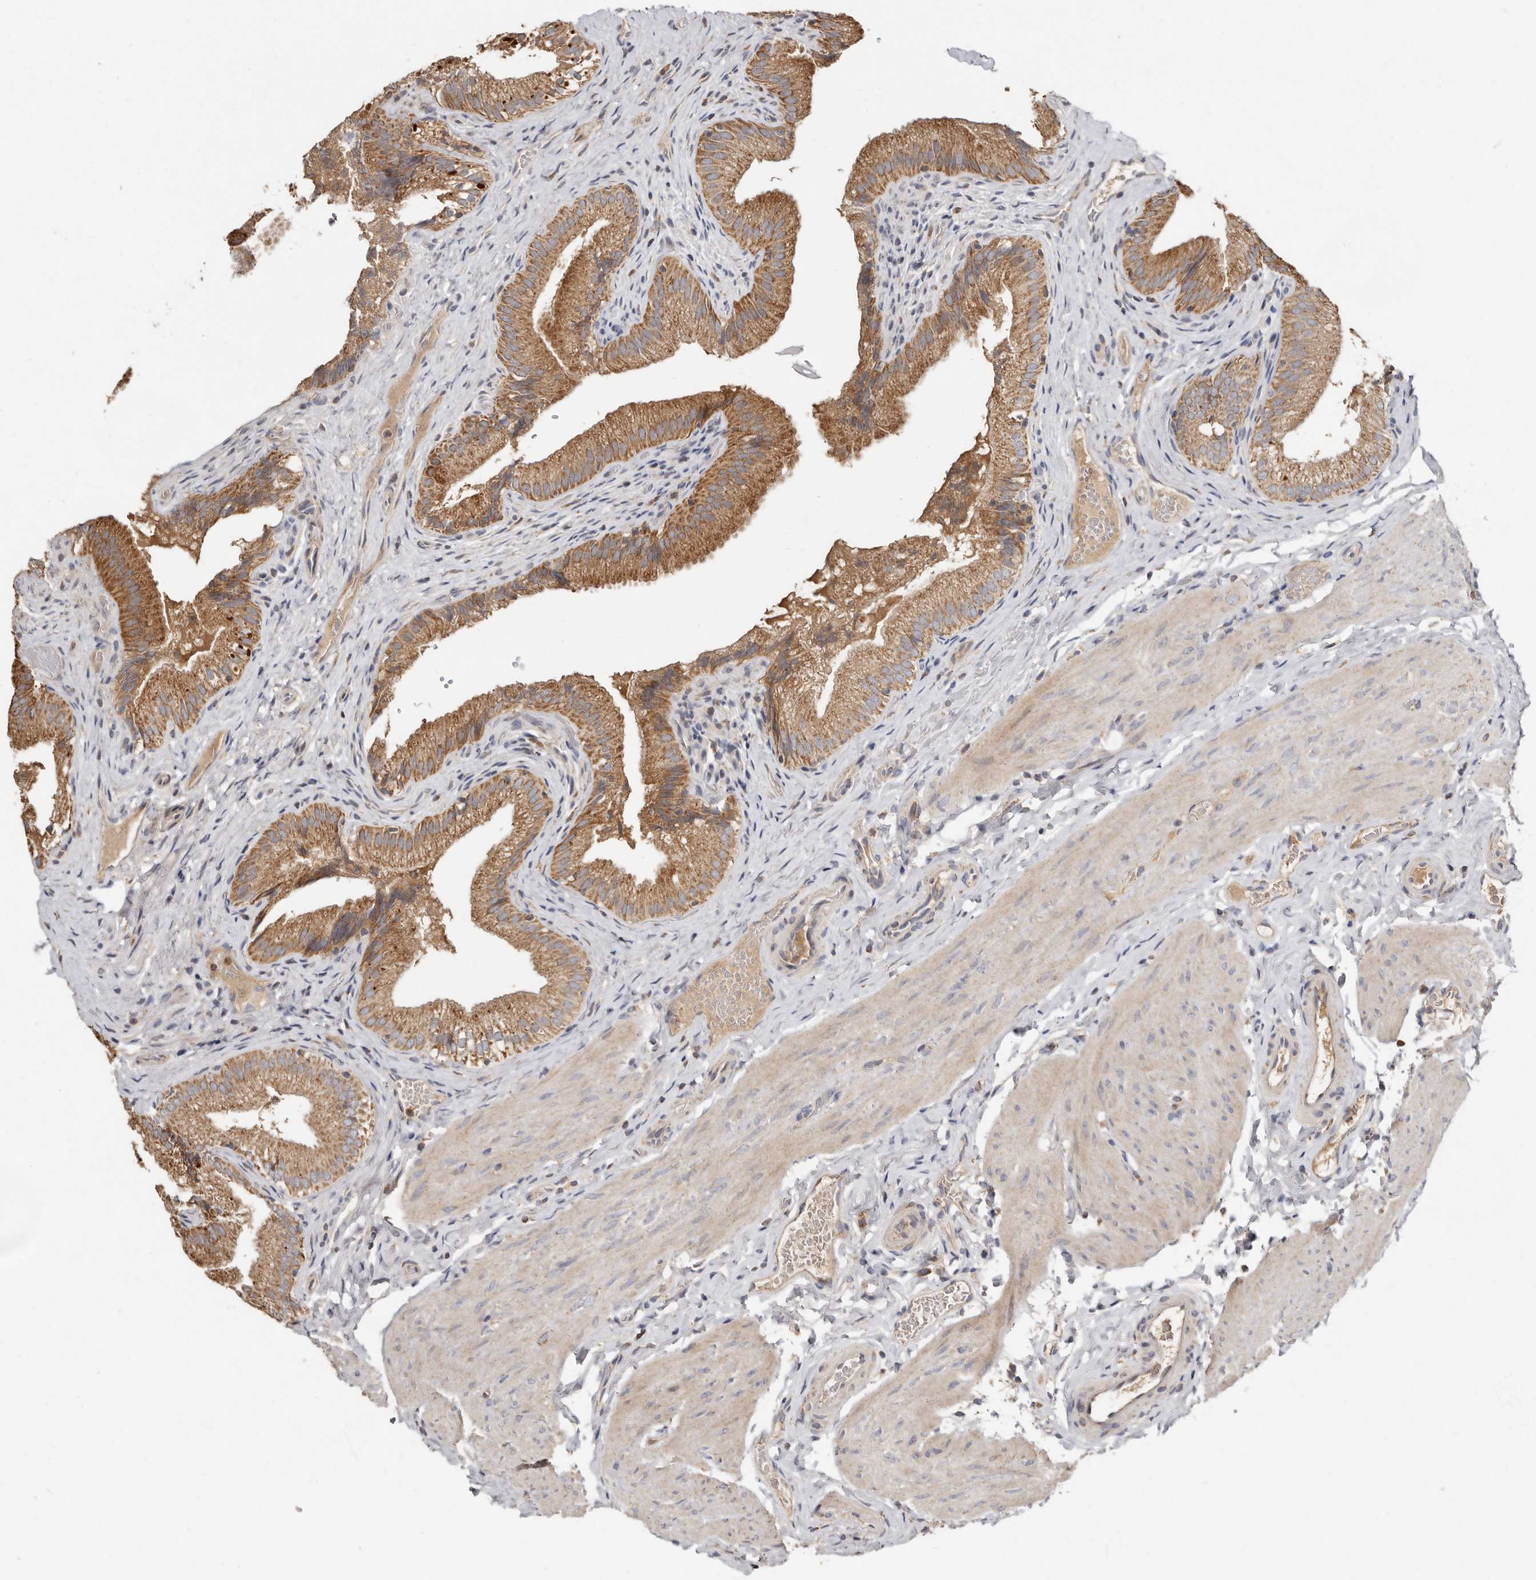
{"staining": {"intensity": "moderate", "quantity": ">75%", "location": "cytoplasmic/membranous"}, "tissue": "gallbladder", "cell_type": "Glandular cells", "image_type": "normal", "snomed": [{"axis": "morphology", "description": "Normal tissue, NOS"}, {"axis": "topography", "description": "Gallbladder"}], "caption": "Unremarkable gallbladder was stained to show a protein in brown. There is medium levels of moderate cytoplasmic/membranous staining in about >75% of glandular cells.", "gene": "KIF26B", "patient": {"sex": "female", "age": 30}}